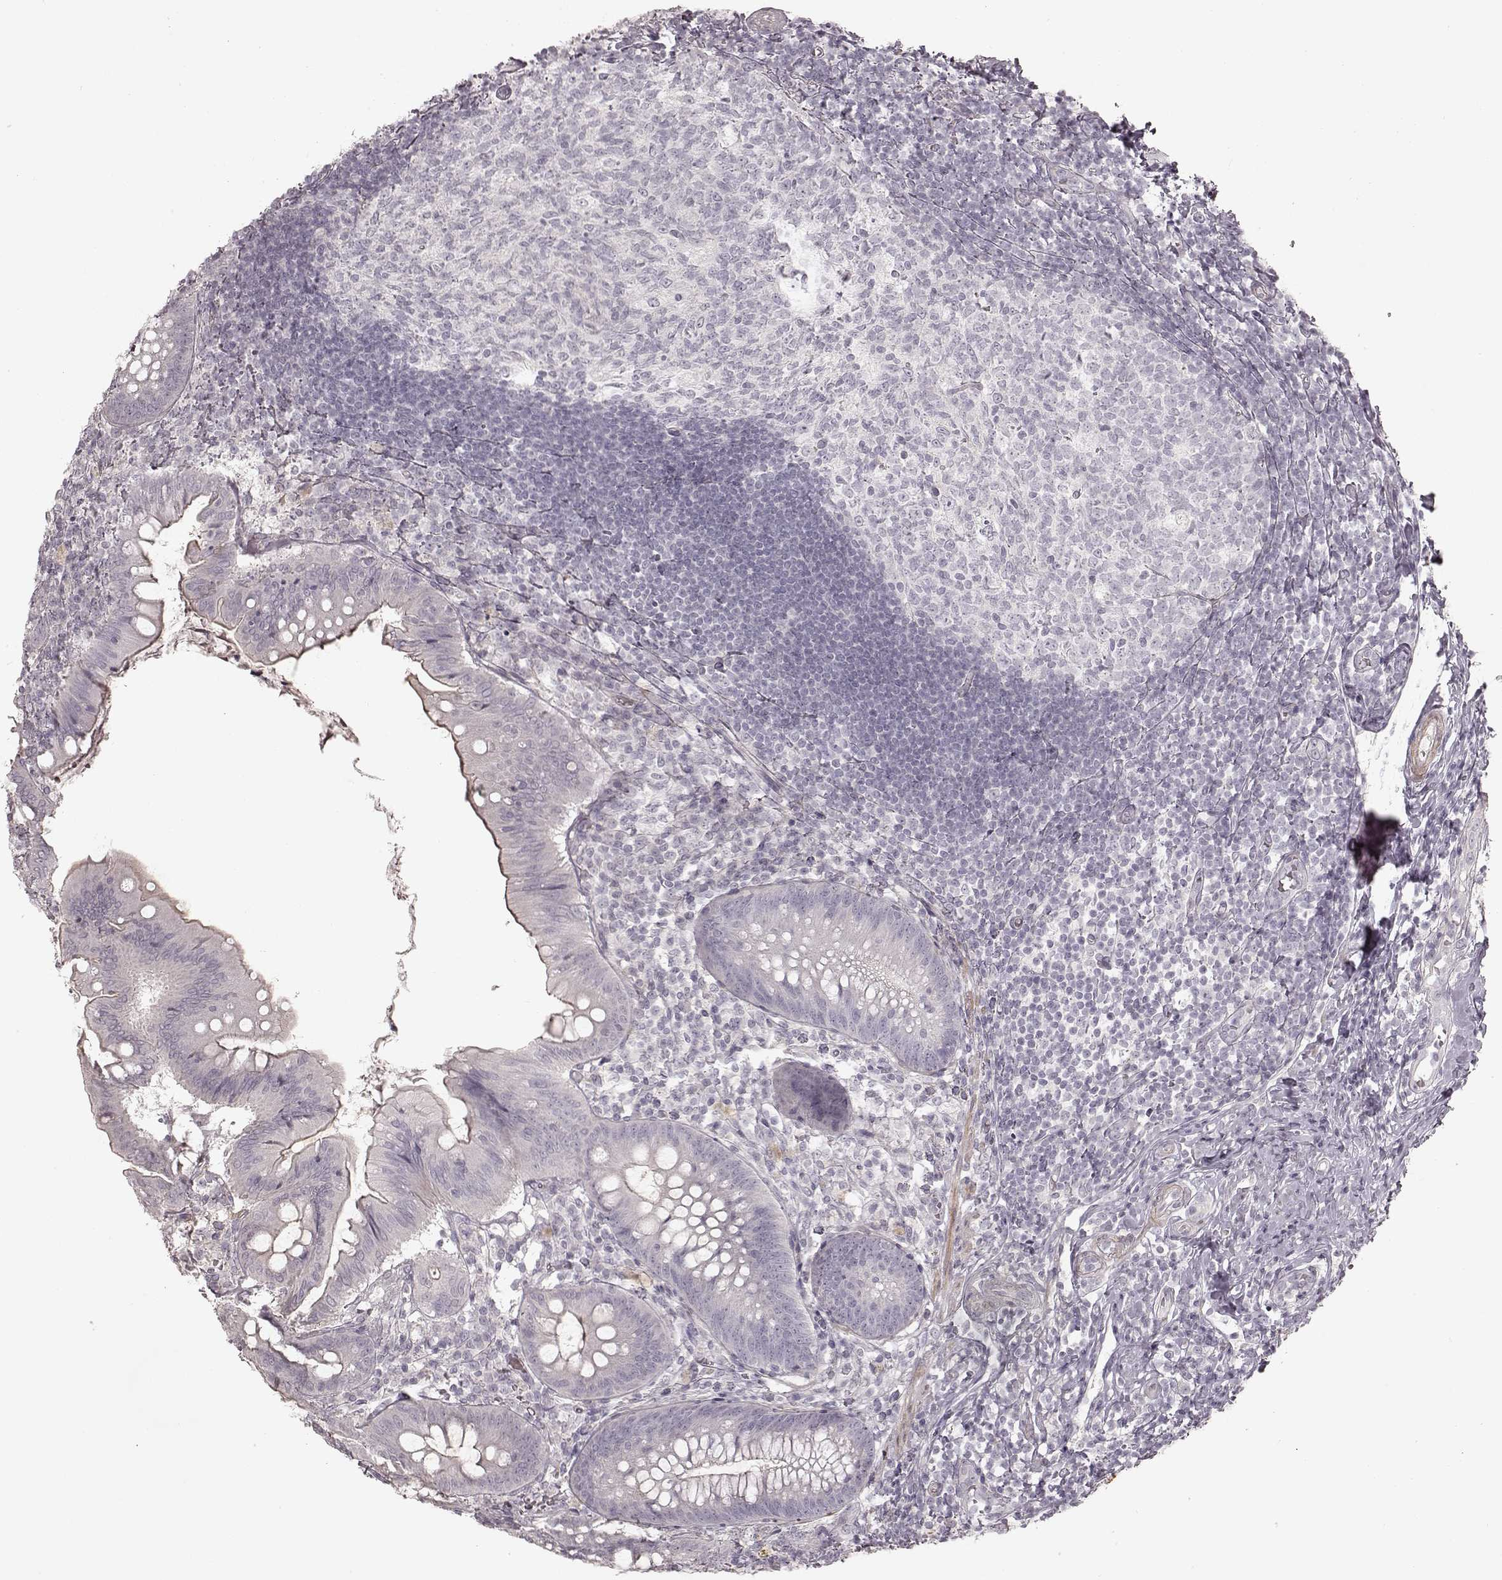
{"staining": {"intensity": "negative", "quantity": "none", "location": "none"}, "tissue": "appendix", "cell_type": "Glandular cells", "image_type": "normal", "snomed": [{"axis": "morphology", "description": "Normal tissue, NOS"}, {"axis": "morphology", "description": "Inflammation, NOS"}, {"axis": "topography", "description": "Appendix"}], "caption": "IHC micrograph of unremarkable appendix: human appendix stained with DAB (3,3'-diaminobenzidine) demonstrates no significant protein positivity in glandular cells.", "gene": "PRLHR", "patient": {"sex": "male", "age": 16}}